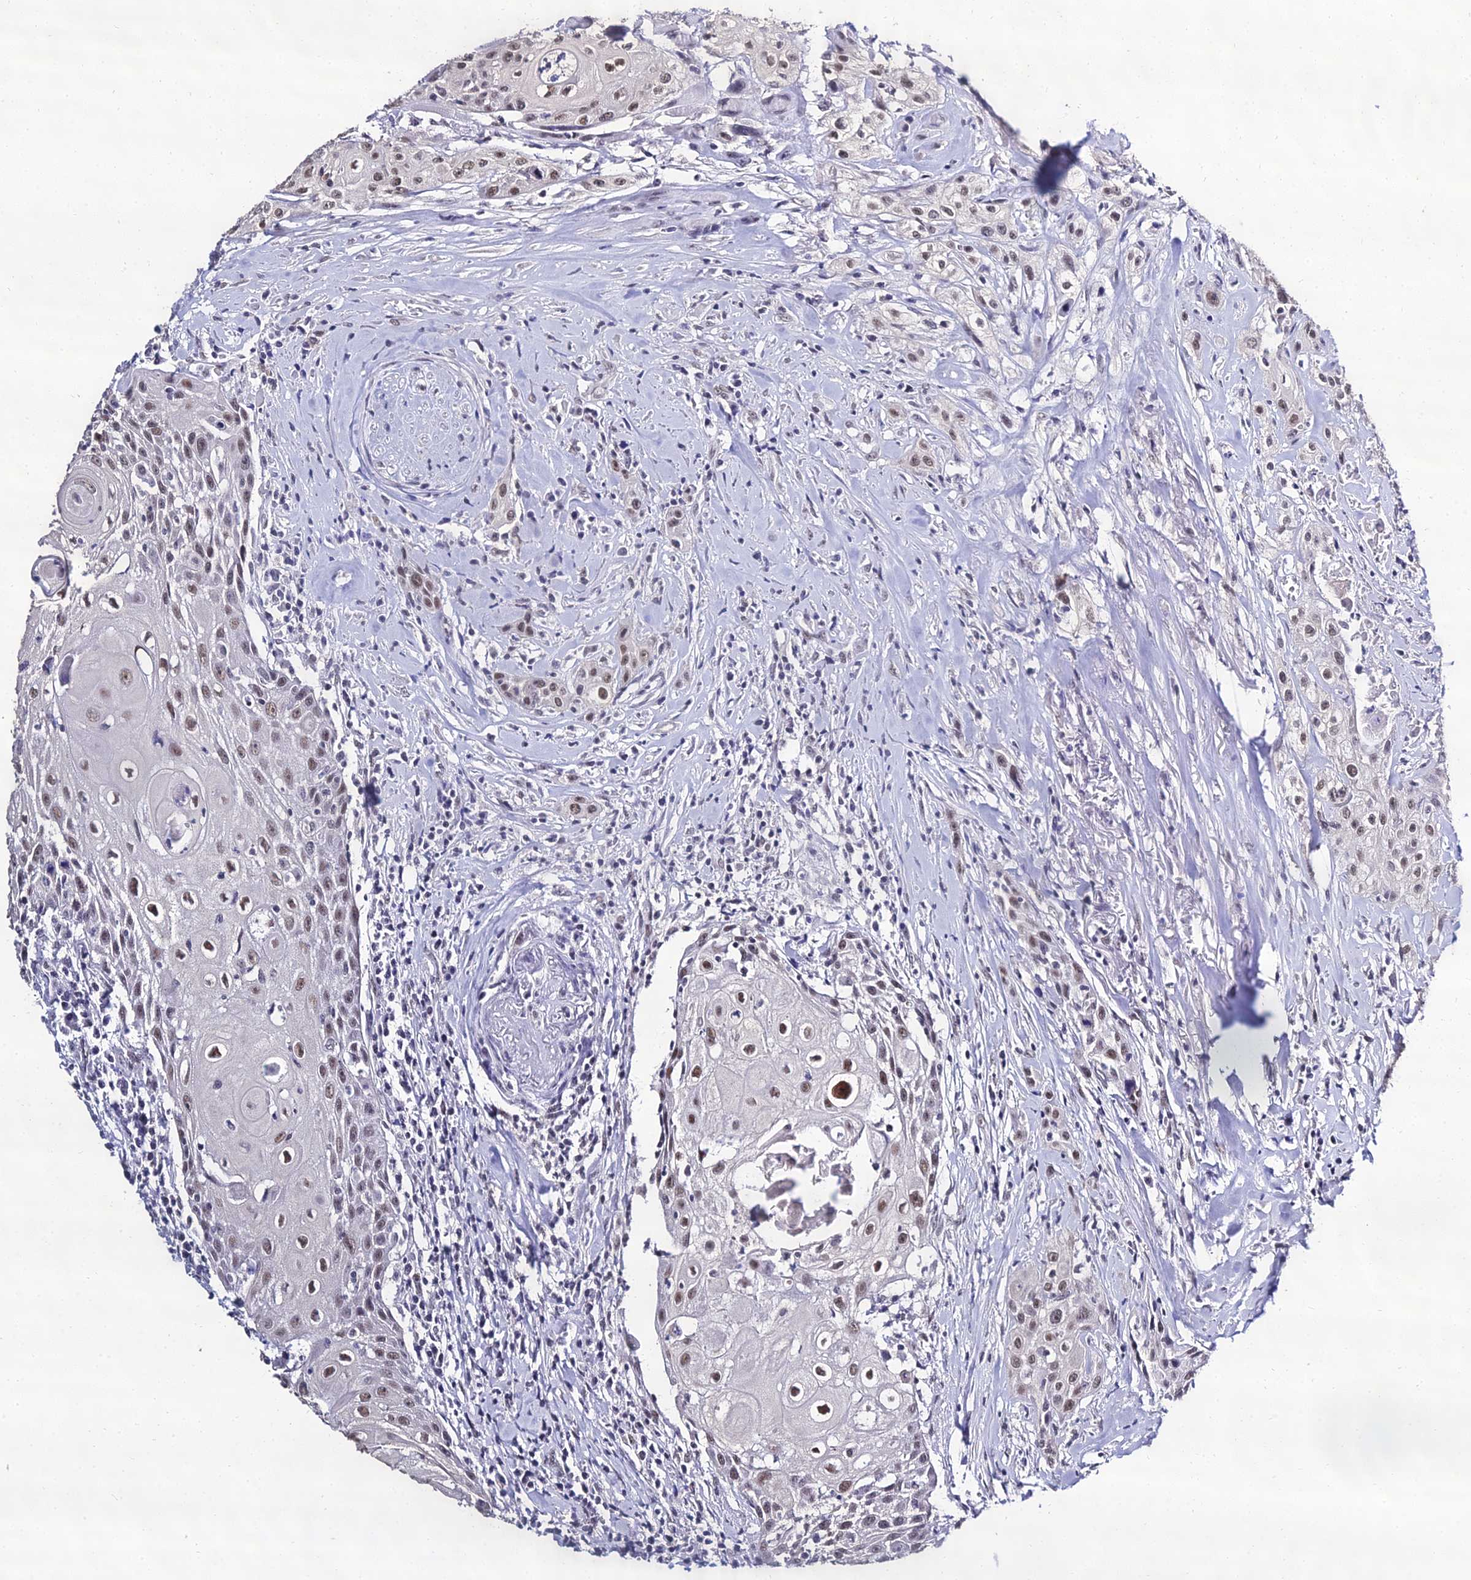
{"staining": {"intensity": "moderate", "quantity": ">75%", "location": "nuclear"}, "tissue": "head and neck cancer", "cell_type": "Tumor cells", "image_type": "cancer", "snomed": [{"axis": "morphology", "description": "Squamous cell carcinoma, NOS"}, {"axis": "topography", "description": "Oral tissue"}, {"axis": "topography", "description": "Head-Neck"}], "caption": "Protein analysis of squamous cell carcinoma (head and neck) tissue displays moderate nuclear positivity in about >75% of tumor cells. The staining was performed using DAB (3,3'-diaminobenzidine) to visualize the protein expression in brown, while the nuclei were stained in blue with hematoxylin (Magnification: 20x).", "gene": "PPP4R2", "patient": {"sex": "female", "age": 82}}